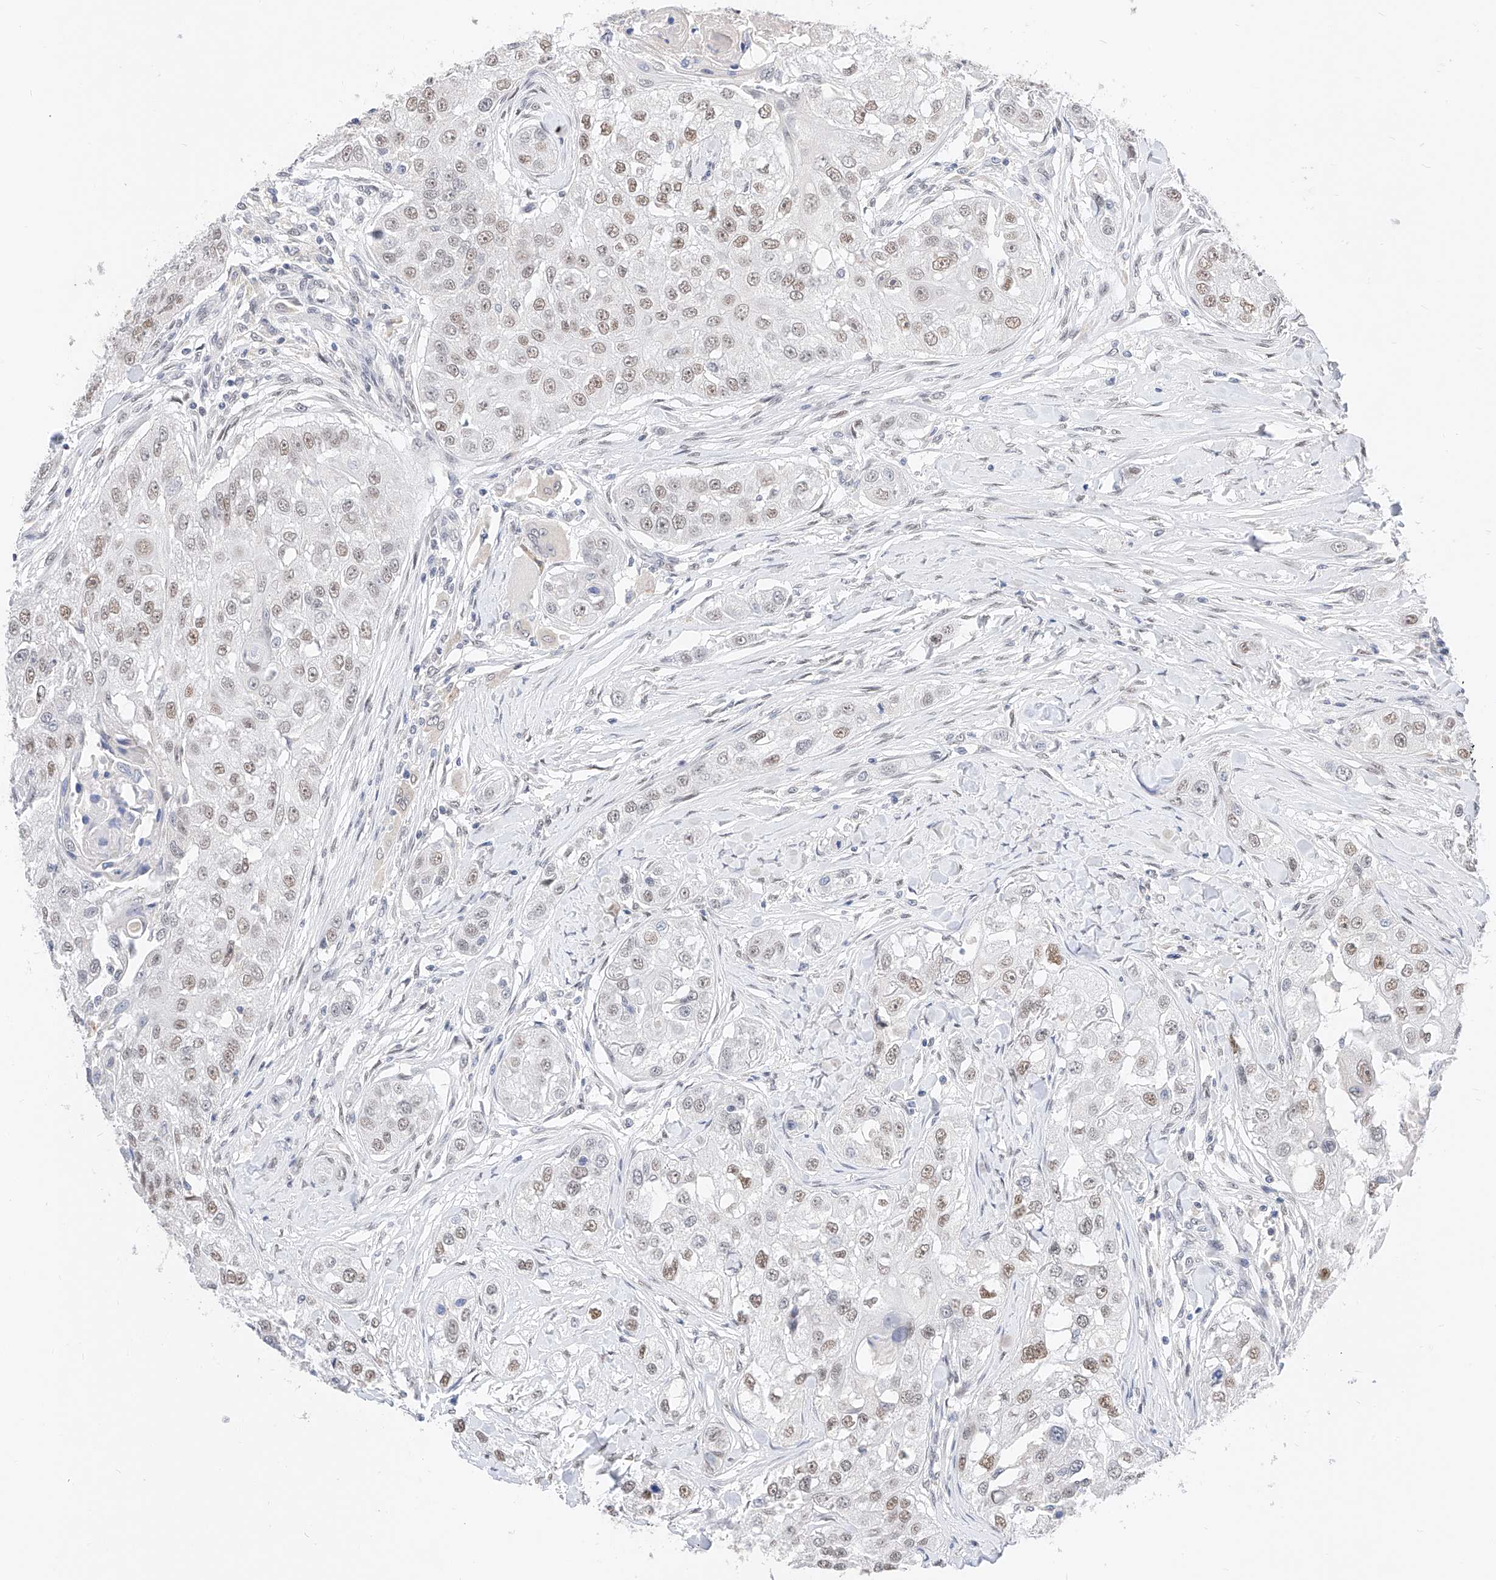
{"staining": {"intensity": "moderate", "quantity": "25%-75%", "location": "nuclear"}, "tissue": "head and neck cancer", "cell_type": "Tumor cells", "image_type": "cancer", "snomed": [{"axis": "morphology", "description": "Normal tissue, NOS"}, {"axis": "morphology", "description": "Squamous cell carcinoma, NOS"}, {"axis": "topography", "description": "Skeletal muscle"}, {"axis": "topography", "description": "Head-Neck"}], "caption": "Approximately 25%-75% of tumor cells in head and neck squamous cell carcinoma exhibit moderate nuclear protein staining as visualized by brown immunohistochemical staining.", "gene": "KCNJ1", "patient": {"sex": "male", "age": 51}}